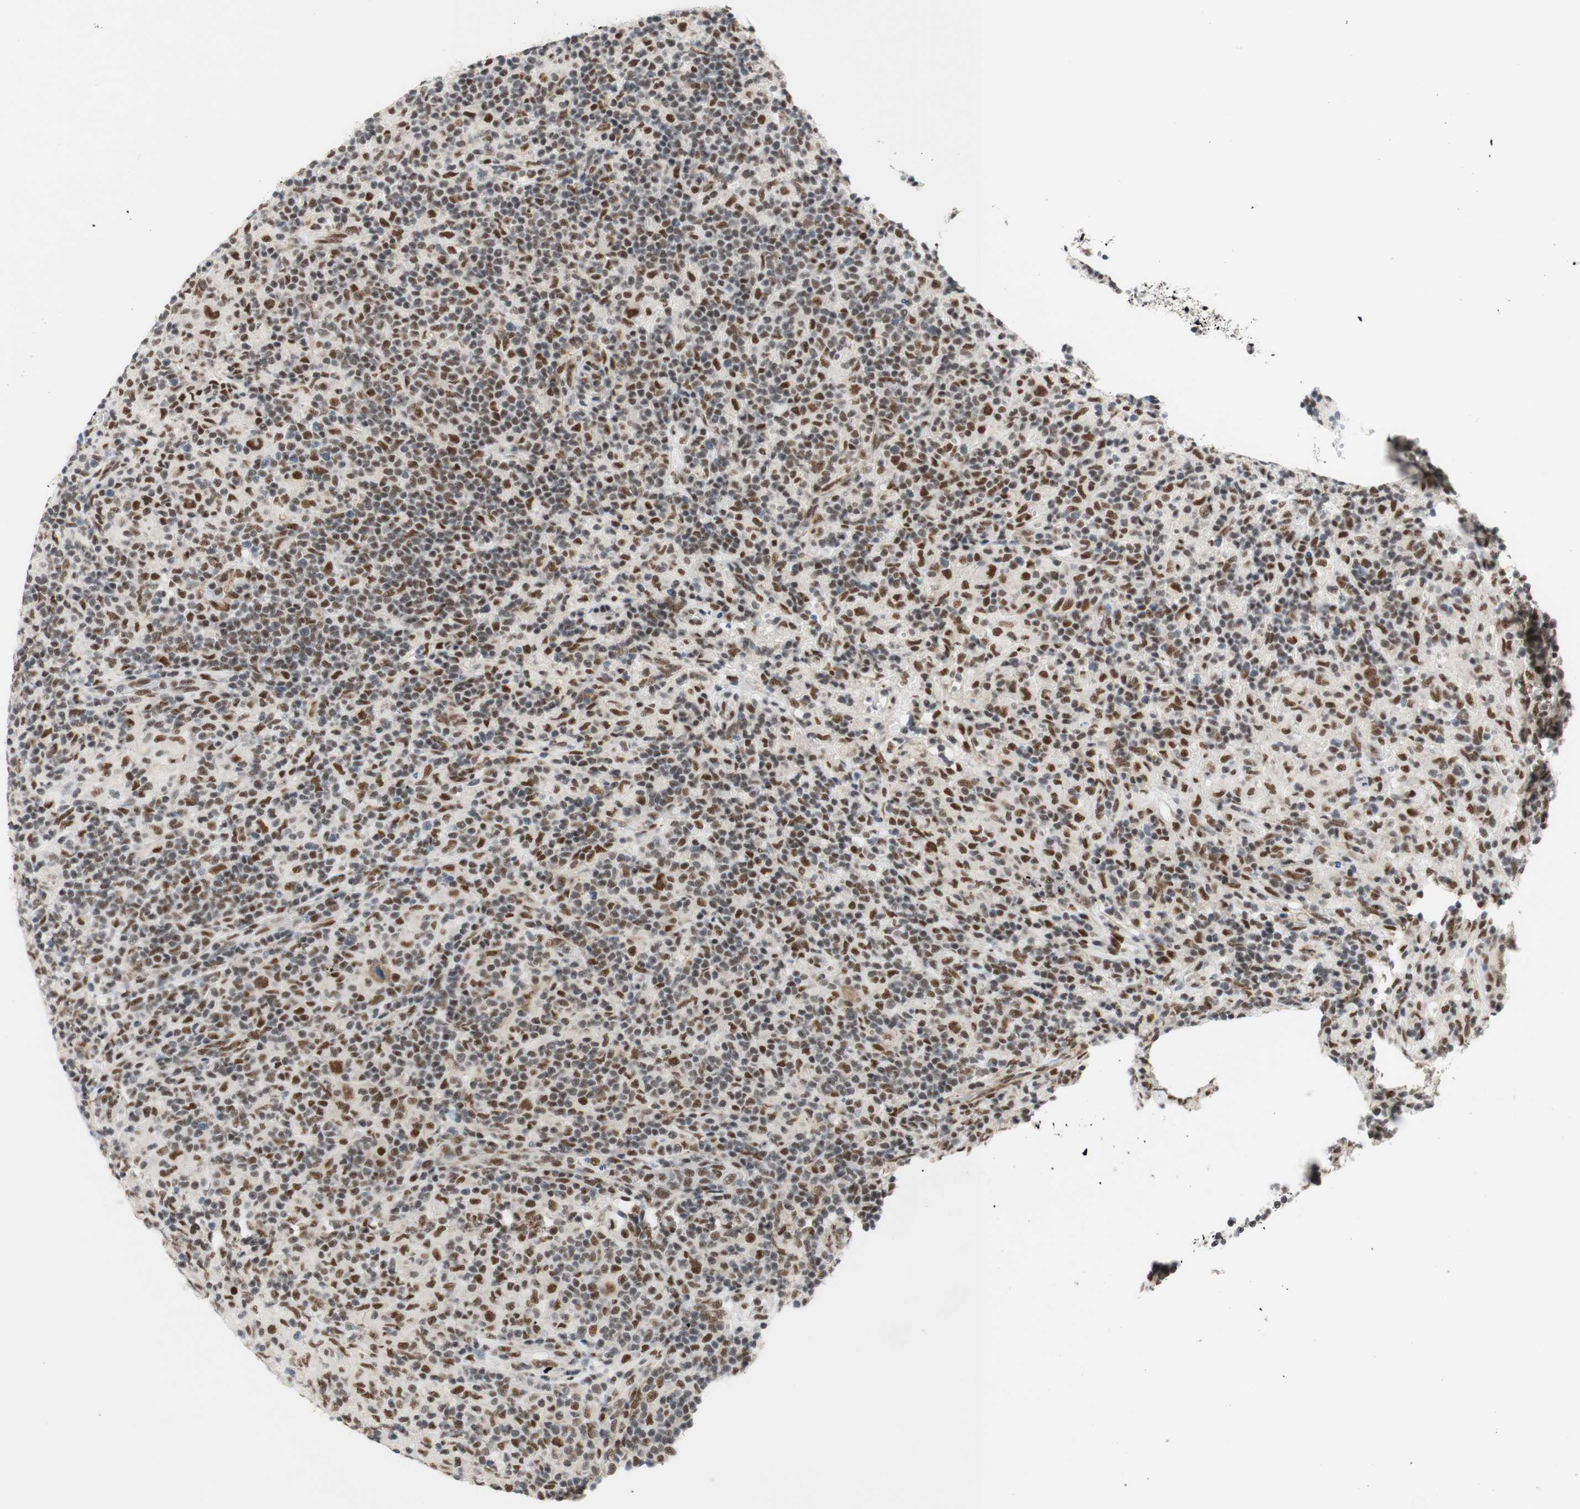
{"staining": {"intensity": "strong", "quantity": ">75%", "location": "nuclear"}, "tissue": "lymphoma", "cell_type": "Tumor cells", "image_type": "cancer", "snomed": [{"axis": "morphology", "description": "Hodgkin's disease, NOS"}, {"axis": "topography", "description": "Lymph node"}], "caption": "Protein staining by immunohistochemistry (IHC) reveals strong nuclear expression in about >75% of tumor cells in lymphoma.", "gene": "PRPF19", "patient": {"sex": "male", "age": 70}}